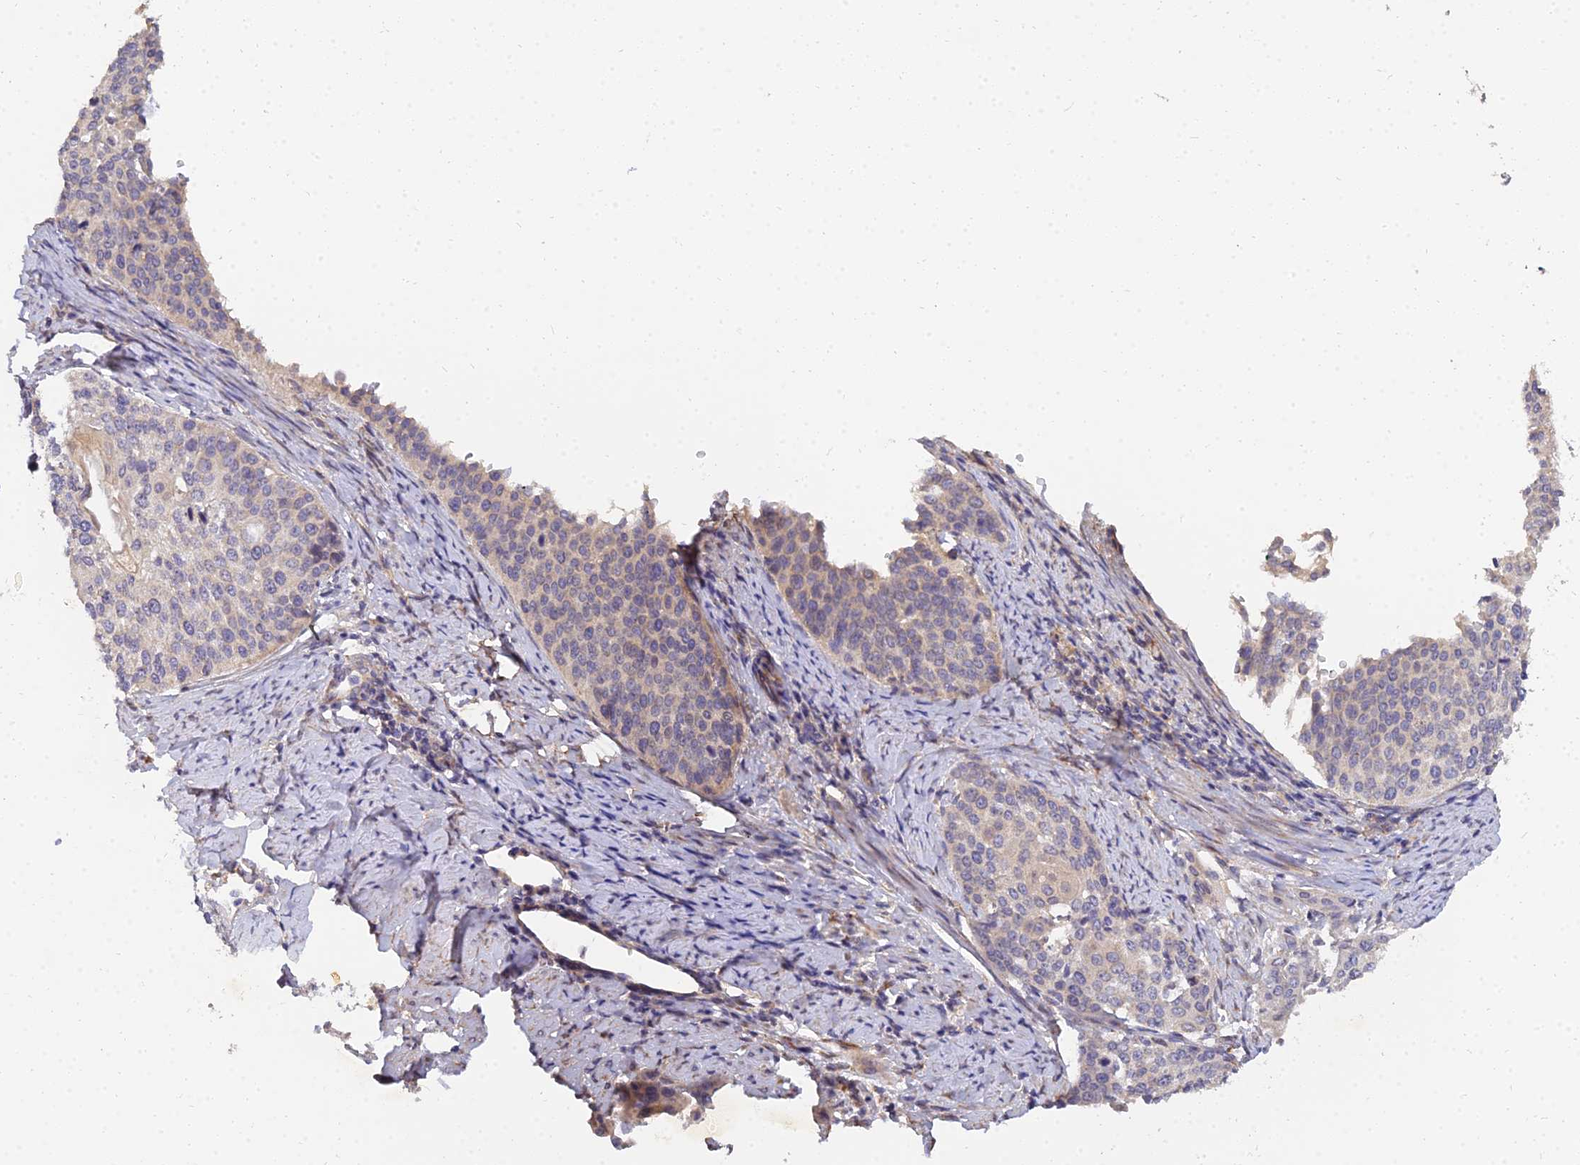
{"staining": {"intensity": "weak", "quantity": "<25%", "location": "cytoplasmic/membranous"}, "tissue": "cervical cancer", "cell_type": "Tumor cells", "image_type": "cancer", "snomed": [{"axis": "morphology", "description": "Squamous cell carcinoma, NOS"}, {"axis": "topography", "description": "Cervix"}], "caption": "Immunohistochemical staining of human squamous cell carcinoma (cervical) reveals no significant positivity in tumor cells. (DAB (3,3'-diaminobenzidine) immunohistochemistry (IHC), high magnification).", "gene": "ARL8B", "patient": {"sex": "female", "age": 44}}